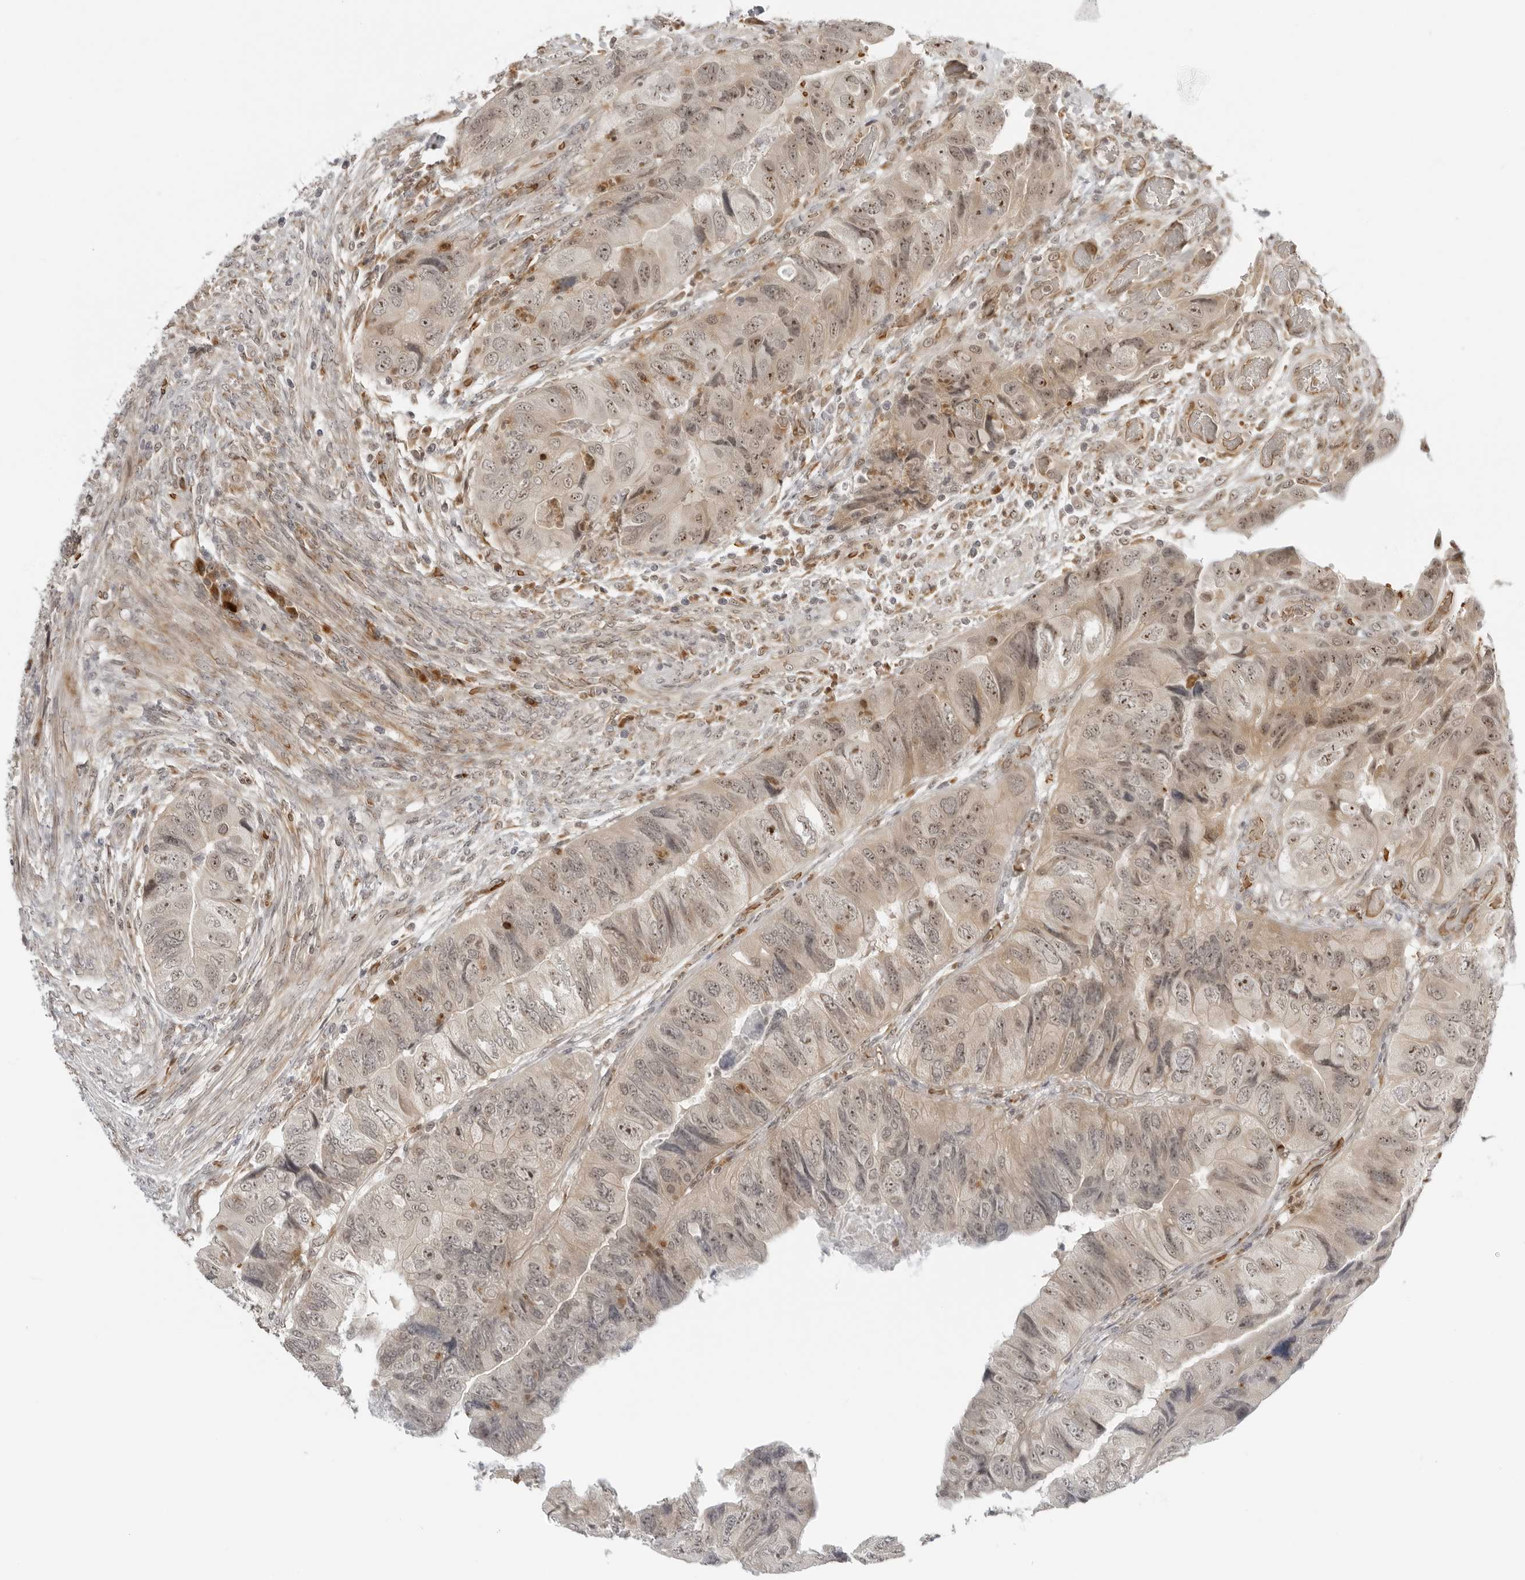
{"staining": {"intensity": "weak", "quantity": "25%-75%", "location": "nuclear"}, "tissue": "colorectal cancer", "cell_type": "Tumor cells", "image_type": "cancer", "snomed": [{"axis": "morphology", "description": "Adenocarcinoma, NOS"}, {"axis": "topography", "description": "Rectum"}], "caption": "Colorectal cancer (adenocarcinoma) stained for a protein (brown) reveals weak nuclear positive staining in approximately 25%-75% of tumor cells.", "gene": "SUGCT", "patient": {"sex": "male", "age": 63}}